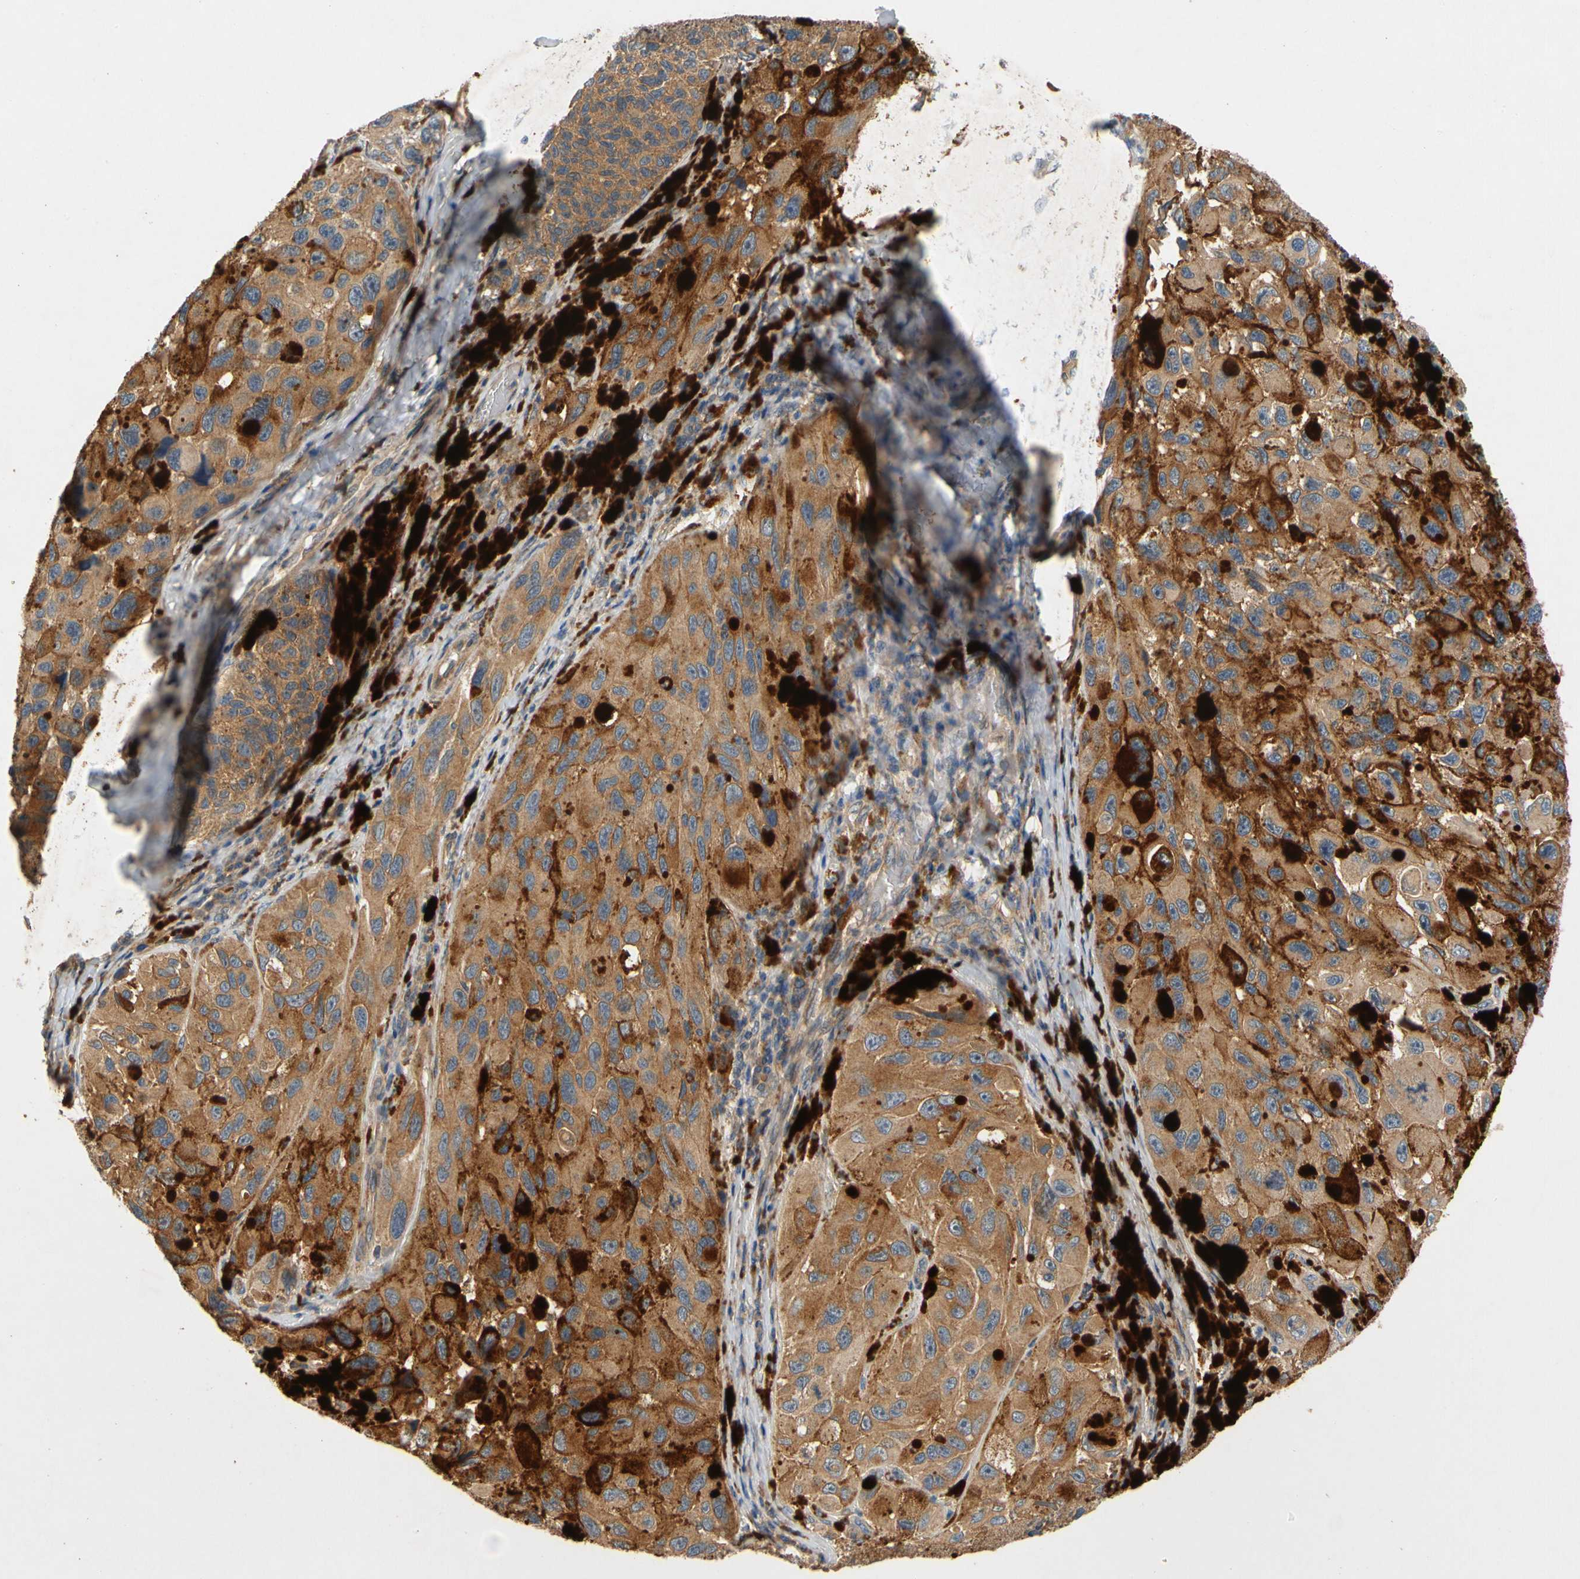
{"staining": {"intensity": "moderate", "quantity": ">75%", "location": "cytoplasmic/membranous"}, "tissue": "melanoma", "cell_type": "Tumor cells", "image_type": "cancer", "snomed": [{"axis": "morphology", "description": "Malignant melanoma, NOS"}, {"axis": "topography", "description": "Skin"}], "caption": "This micrograph demonstrates immunohistochemistry (IHC) staining of melanoma, with medium moderate cytoplasmic/membranous staining in about >75% of tumor cells.", "gene": "USP46", "patient": {"sex": "female", "age": 73}}